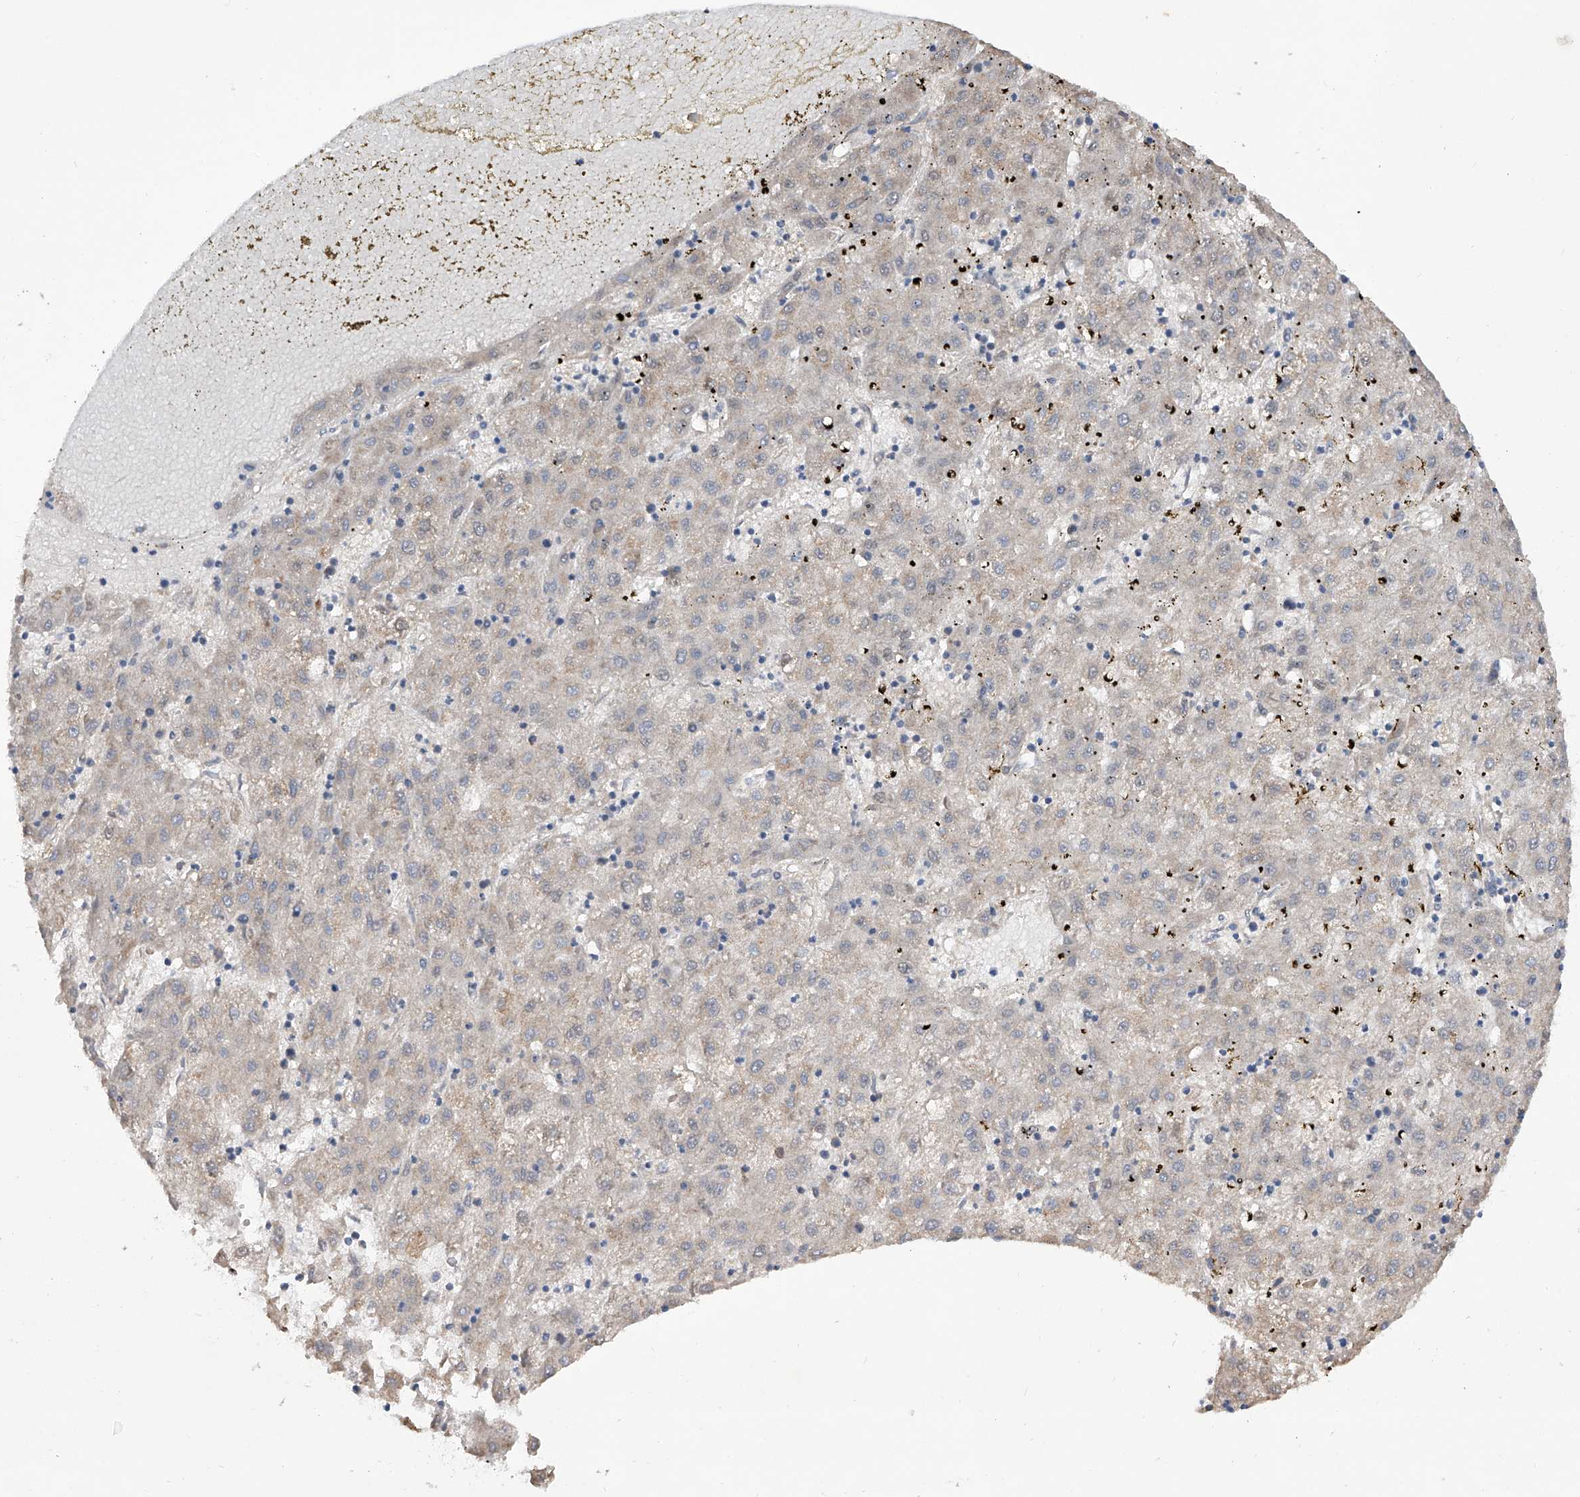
{"staining": {"intensity": "negative", "quantity": "none", "location": "none"}, "tissue": "liver cancer", "cell_type": "Tumor cells", "image_type": "cancer", "snomed": [{"axis": "morphology", "description": "Carcinoma, Hepatocellular, NOS"}, {"axis": "topography", "description": "Liver"}], "caption": "This is an immunohistochemistry (IHC) histopathology image of human liver hepatocellular carcinoma. There is no expression in tumor cells.", "gene": "USP45", "patient": {"sex": "male", "age": 72}}